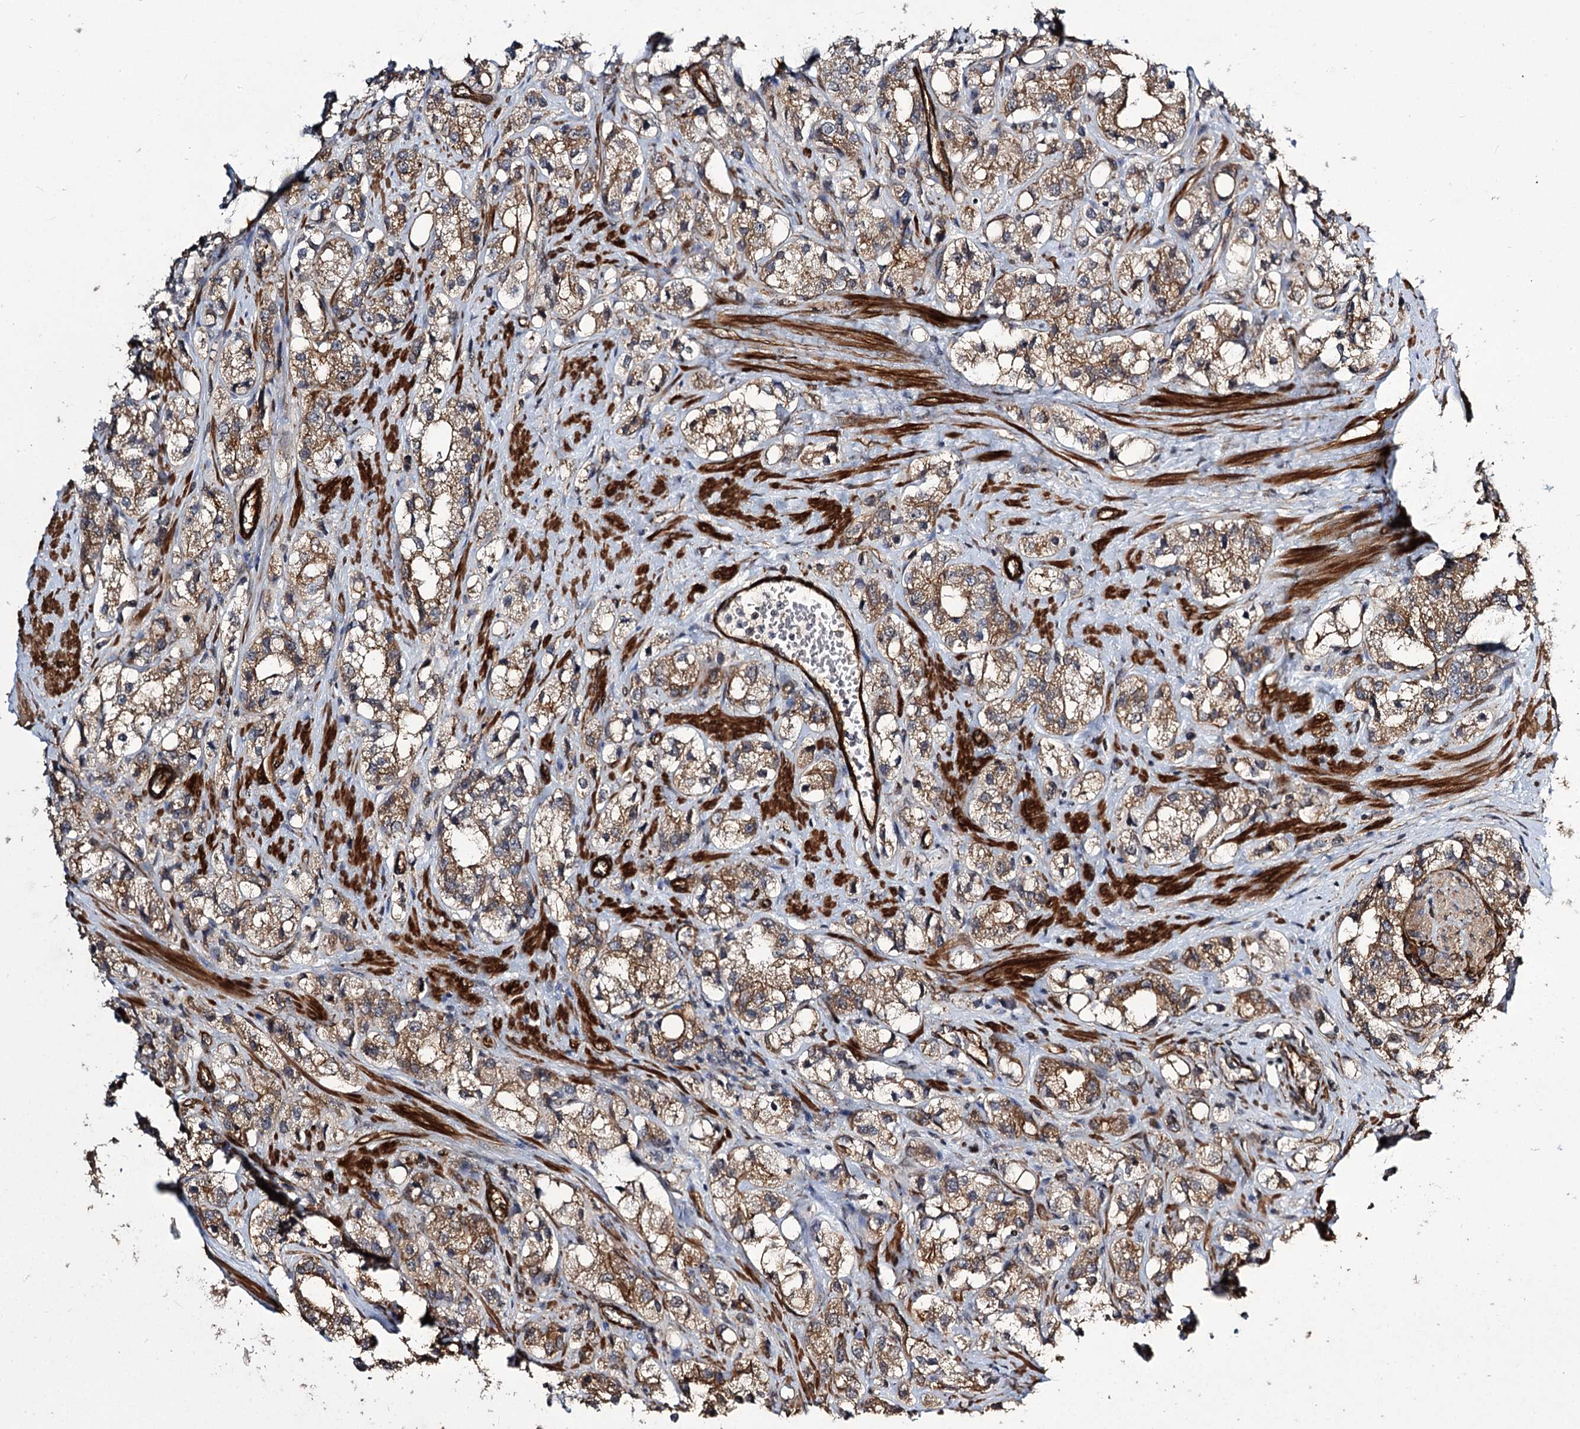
{"staining": {"intensity": "moderate", "quantity": ">75%", "location": "cytoplasmic/membranous"}, "tissue": "prostate cancer", "cell_type": "Tumor cells", "image_type": "cancer", "snomed": [{"axis": "morphology", "description": "Adenocarcinoma, NOS"}, {"axis": "topography", "description": "Prostate"}], "caption": "Human prostate cancer stained with a protein marker displays moderate staining in tumor cells.", "gene": "MYO1C", "patient": {"sex": "male", "age": 79}}